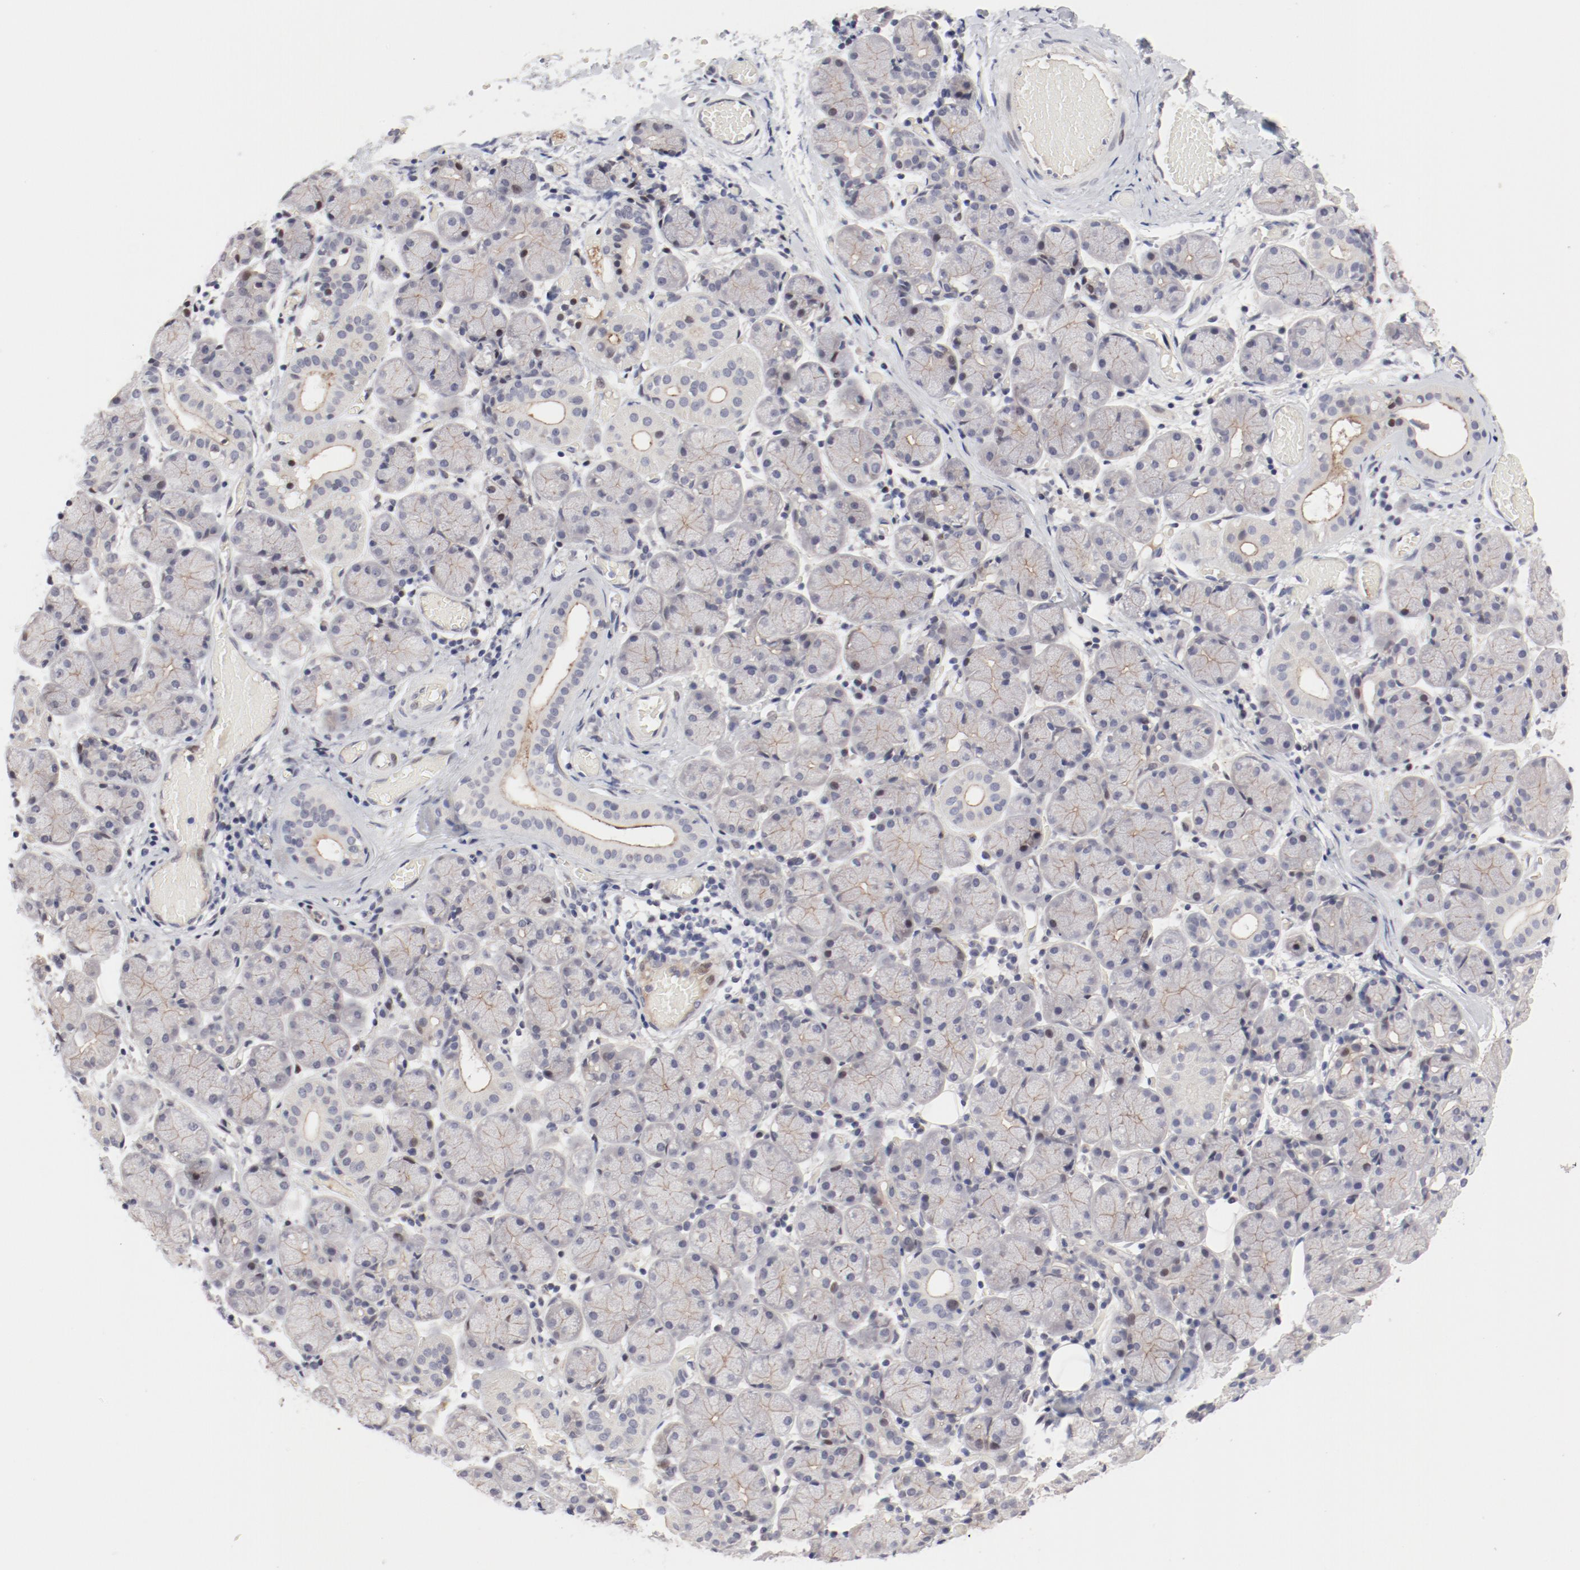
{"staining": {"intensity": "moderate", "quantity": "25%-75%", "location": "cytoplasmic/membranous"}, "tissue": "salivary gland", "cell_type": "Glandular cells", "image_type": "normal", "snomed": [{"axis": "morphology", "description": "Normal tissue, NOS"}, {"axis": "topography", "description": "Salivary gland"}], "caption": "Immunohistochemical staining of benign salivary gland shows 25%-75% levels of moderate cytoplasmic/membranous protein expression in about 25%-75% of glandular cells. (Brightfield microscopy of DAB IHC at high magnification).", "gene": "FSCB", "patient": {"sex": "female", "age": 24}}